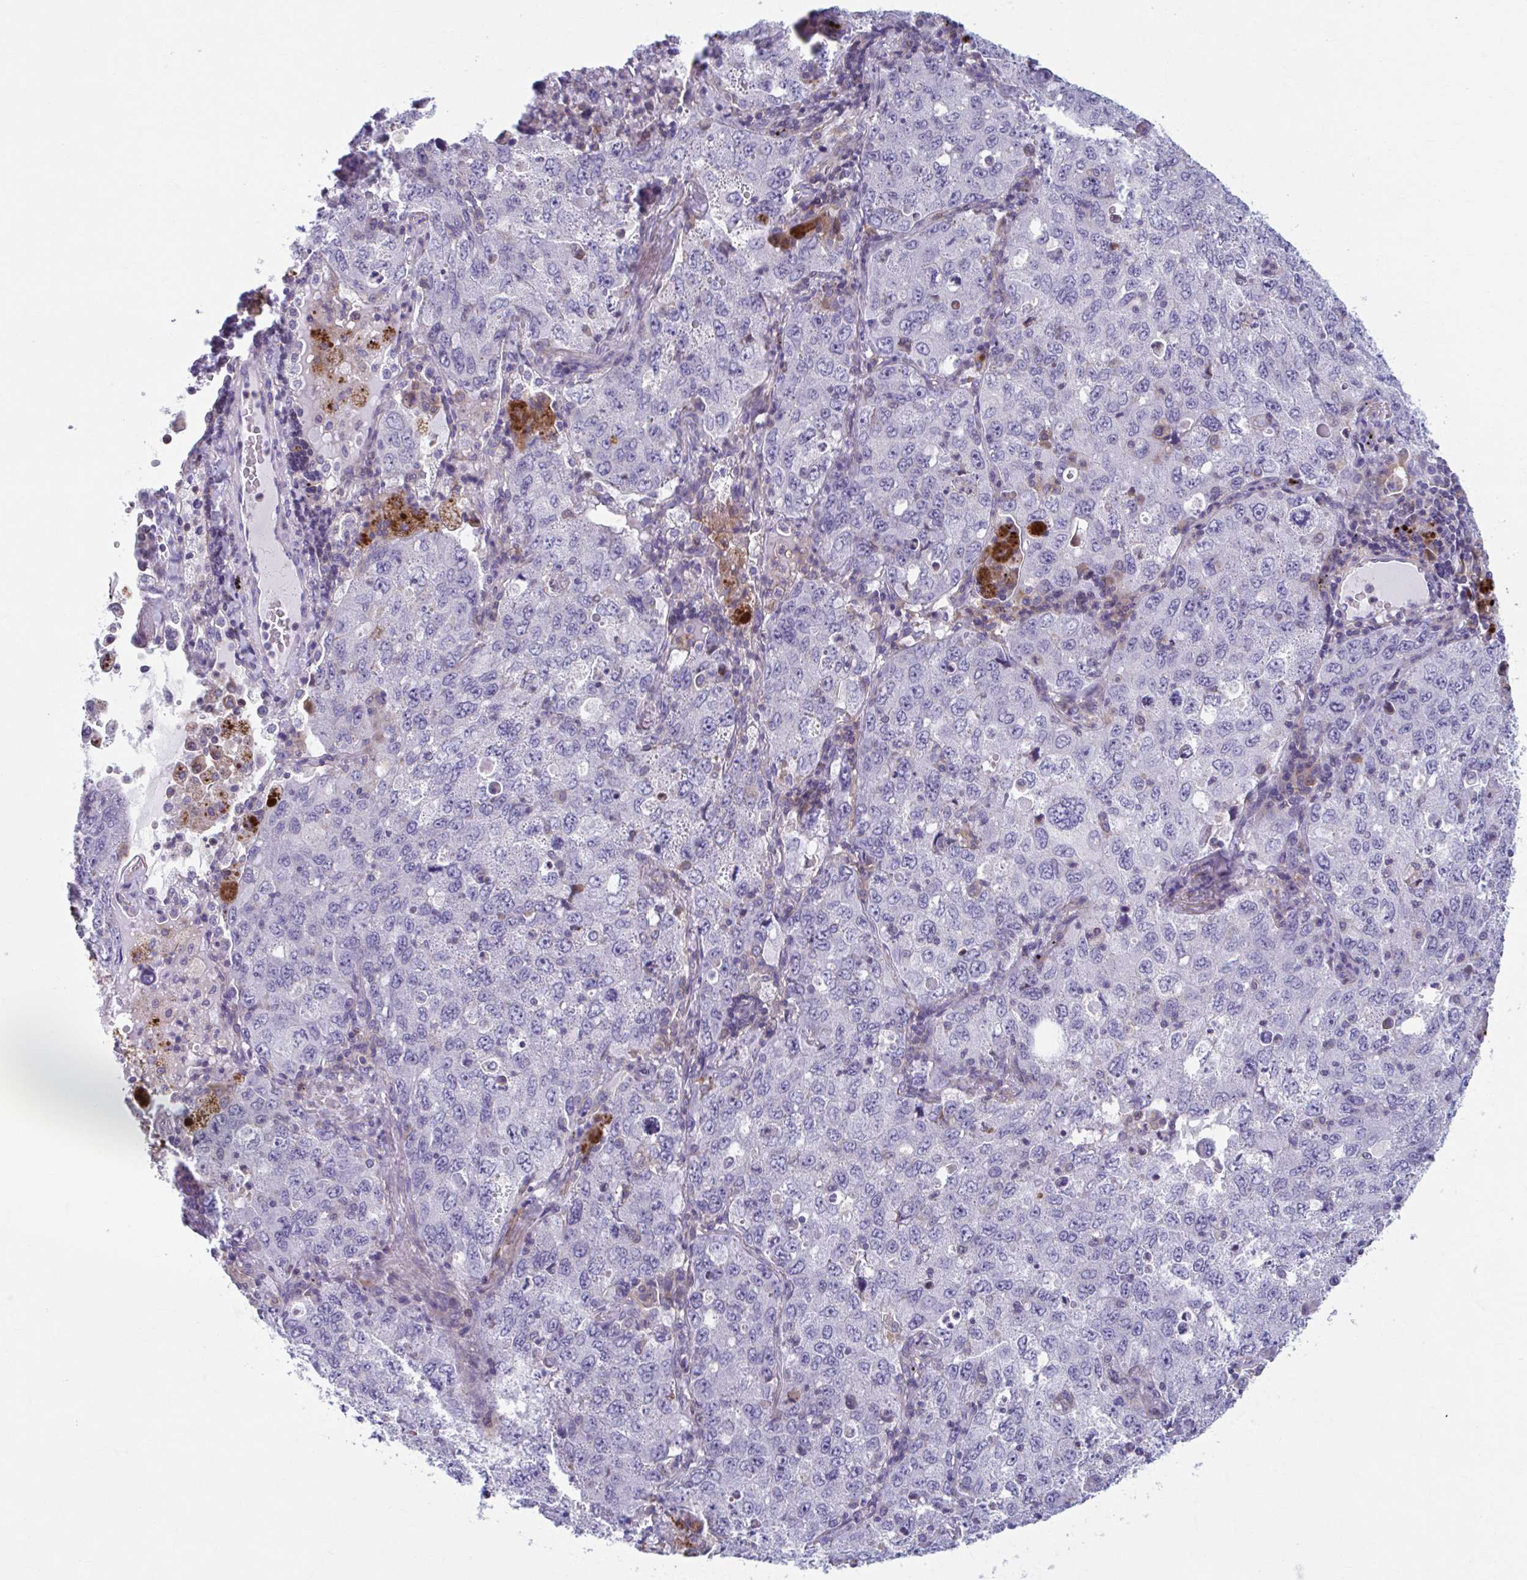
{"staining": {"intensity": "negative", "quantity": "none", "location": "none"}, "tissue": "lung cancer", "cell_type": "Tumor cells", "image_type": "cancer", "snomed": [{"axis": "morphology", "description": "Adenocarcinoma, NOS"}, {"axis": "topography", "description": "Lung"}], "caption": "A high-resolution image shows immunohistochemistry (IHC) staining of lung cancer (adenocarcinoma), which shows no significant positivity in tumor cells.", "gene": "ADAT3", "patient": {"sex": "female", "age": 57}}